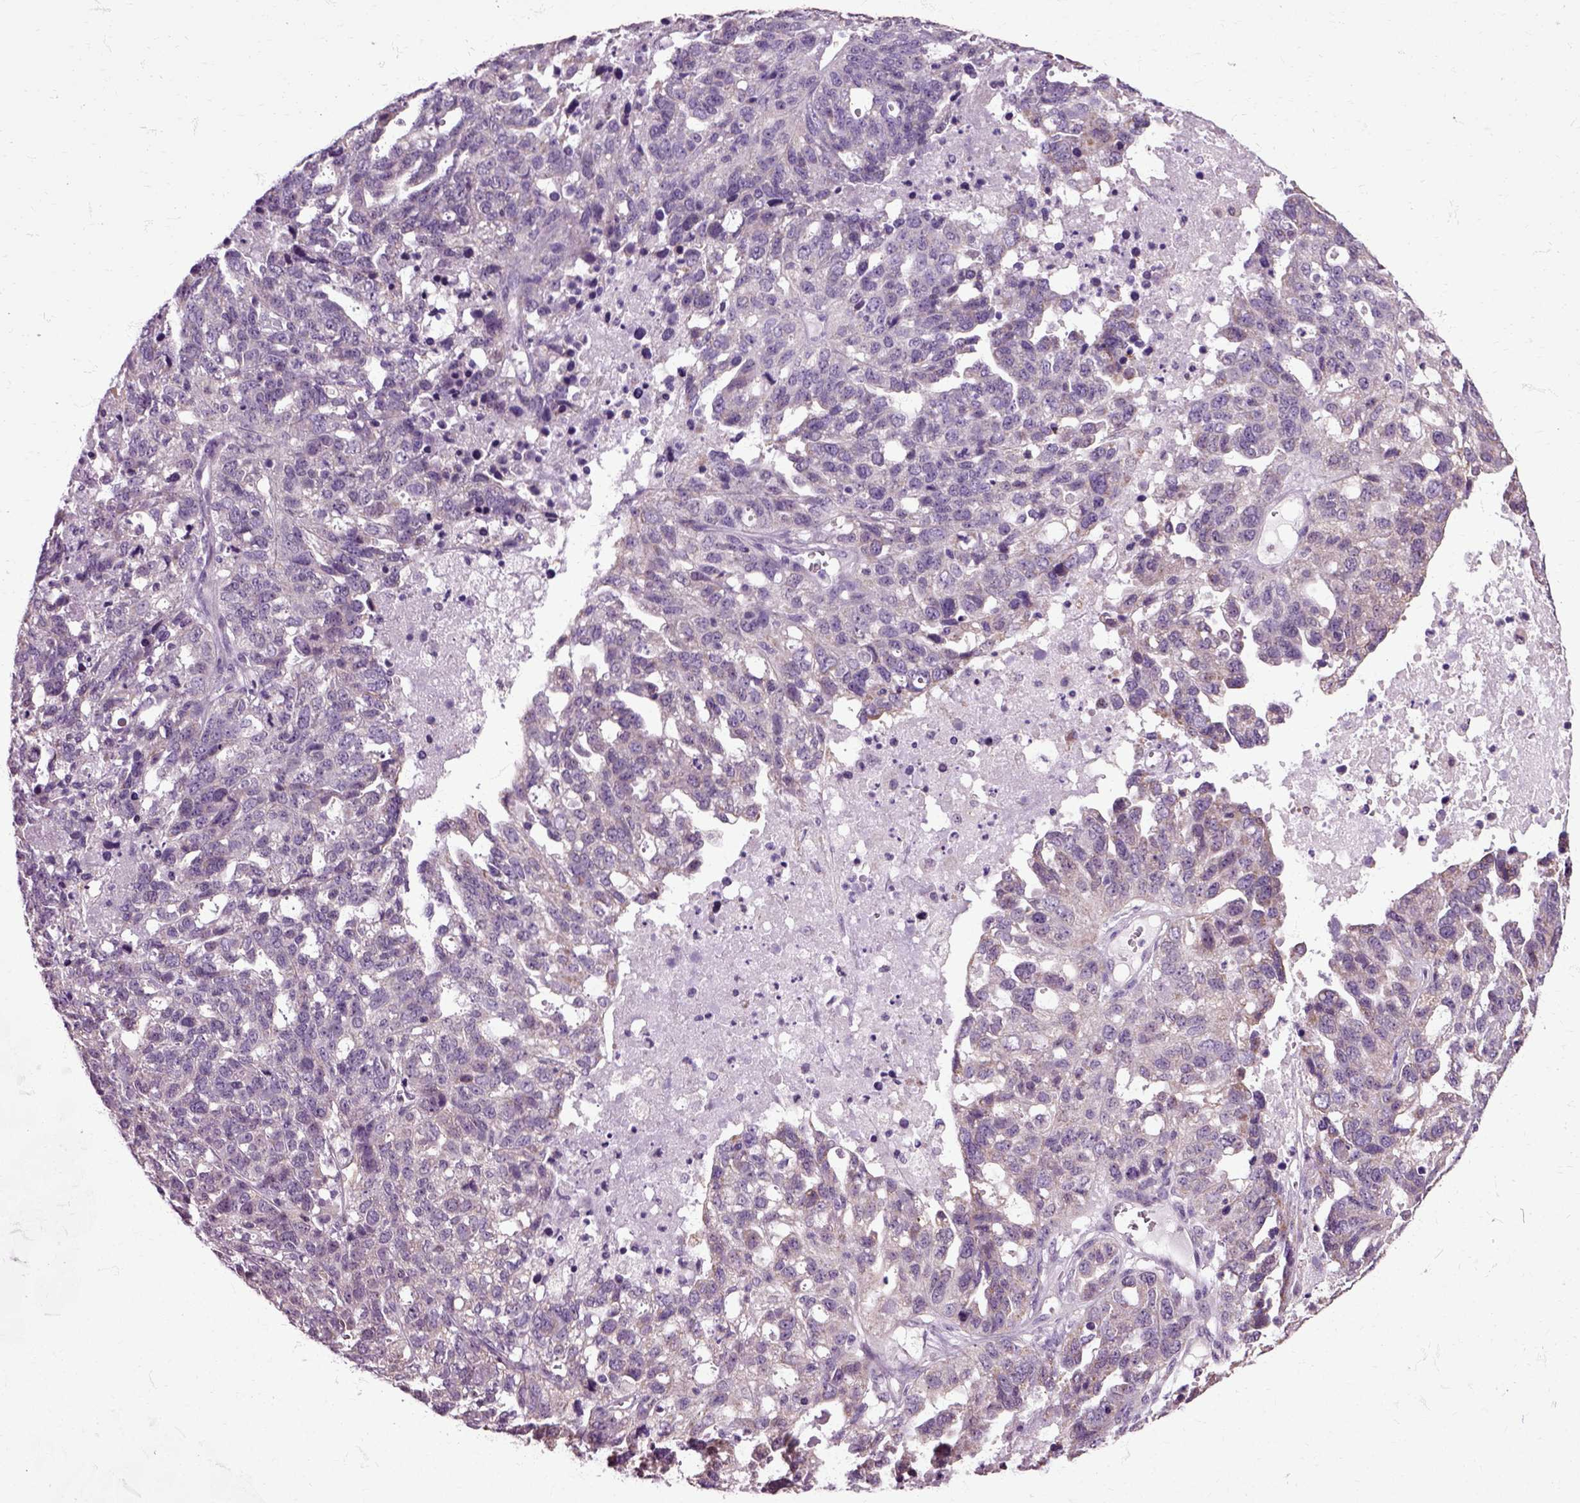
{"staining": {"intensity": "weak", "quantity": "<25%", "location": "cytoplasmic/membranous"}, "tissue": "ovarian cancer", "cell_type": "Tumor cells", "image_type": "cancer", "snomed": [{"axis": "morphology", "description": "Cystadenocarcinoma, serous, NOS"}, {"axis": "topography", "description": "Ovary"}], "caption": "This micrograph is of ovarian serous cystadenocarcinoma stained with IHC to label a protein in brown with the nuclei are counter-stained blue. There is no expression in tumor cells. (DAB (3,3'-diaminobenzidine) immunohistochemistry with hematoxylin counter stain).", "gene": "HSPA2", "patient": {"sex": "female", "age": 71}}